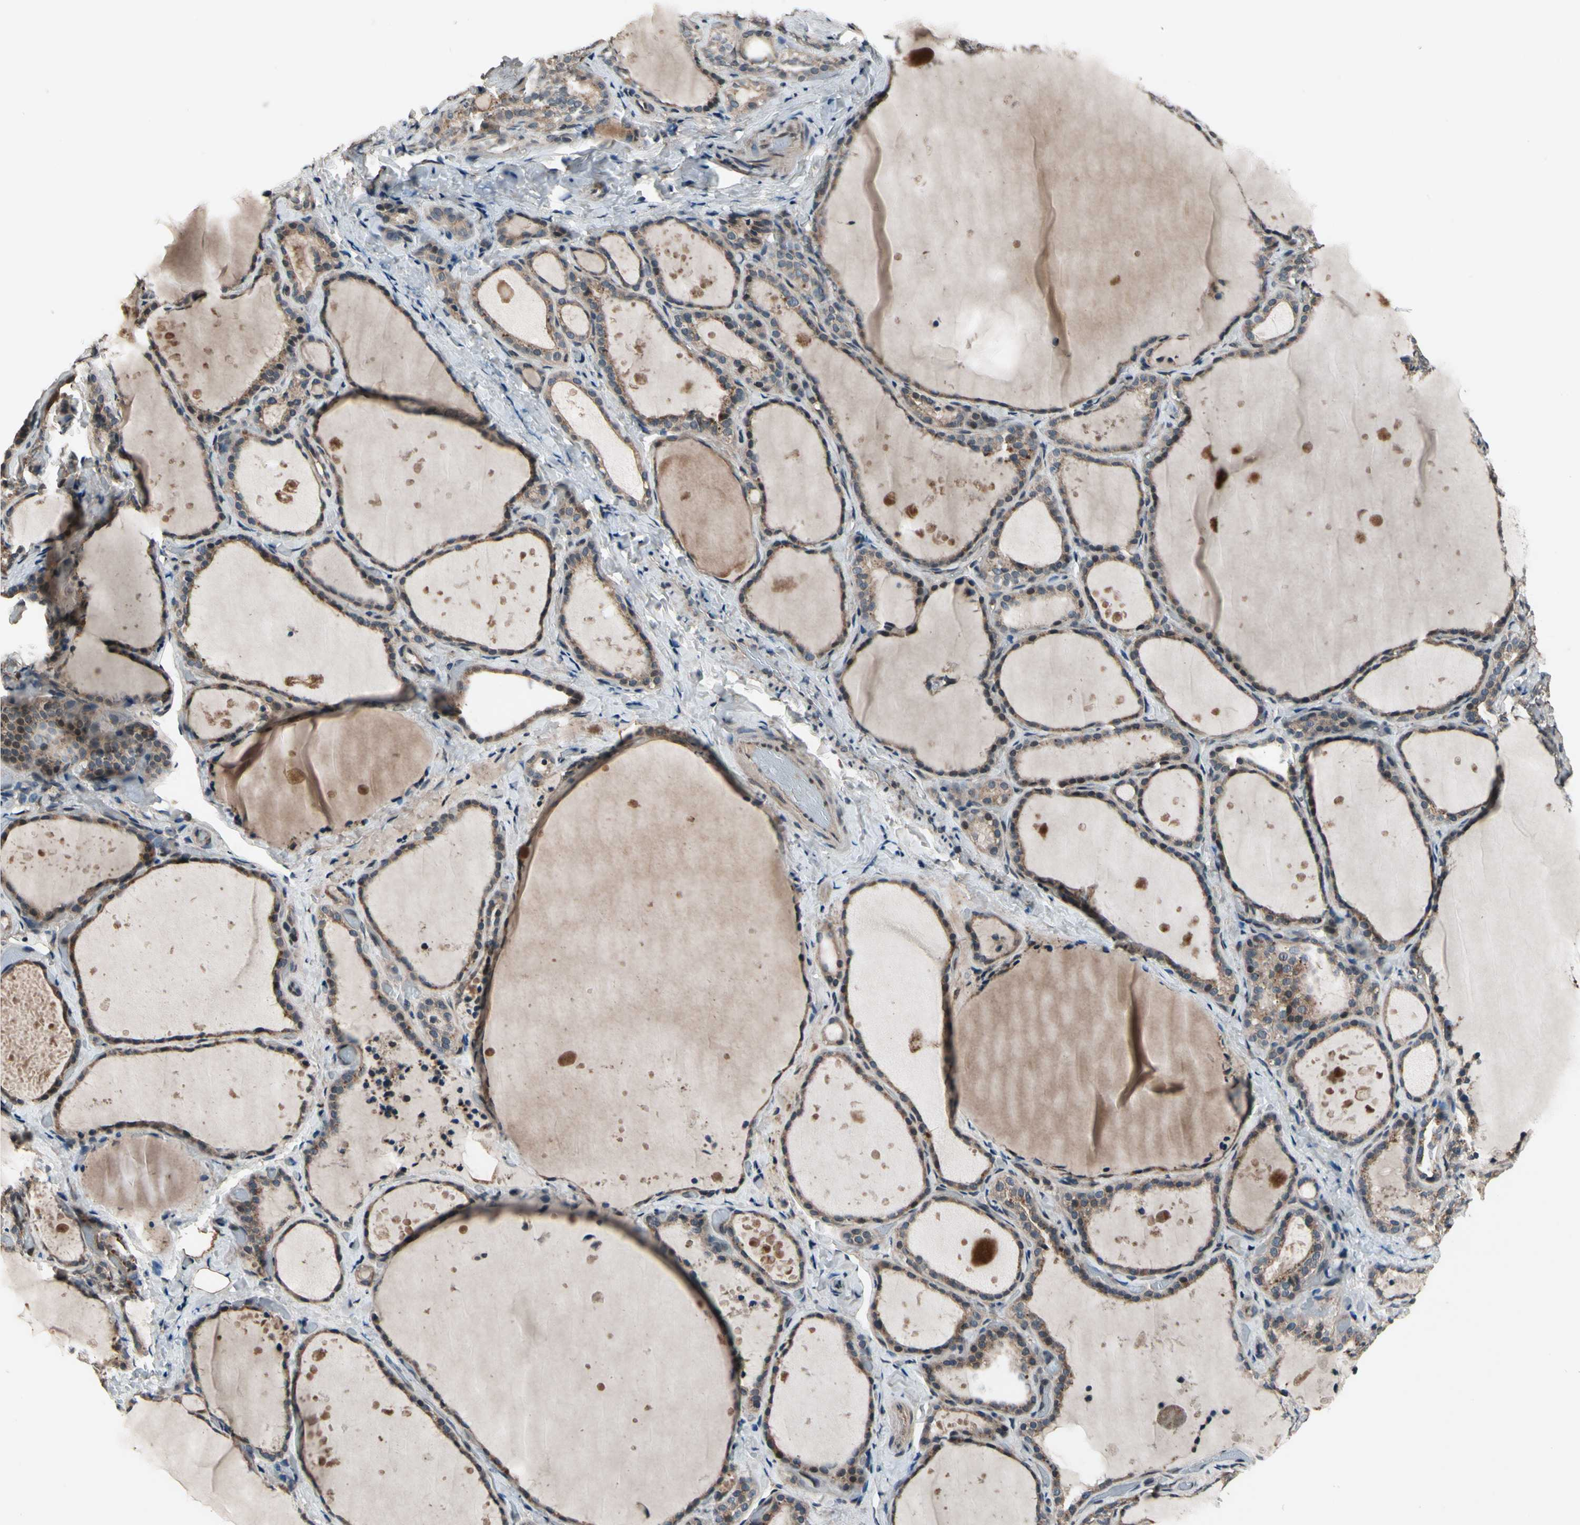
{"staining": {"intensity": "weak", "quantity": ">75%", "location": "cytoplasmic/membranous"}, "tissue": "thyroid gland", "cell_type": "Glandular cells", "image_type": "normal", "snomed": [{"axis": "morphology", "description": "Normal tissue, NOS"}, {"axis": "topography", "description": "Thyroid gland"}], "caption": "An immunohistochemistry micrograph of normal tissue is shown. Protein staining in brown shows weak cytoplasmic/membranous positivity in thyroid gland within glandular cells.", "gene": "MBTPS2", "patient": {"sex": "female", "age": 44}}